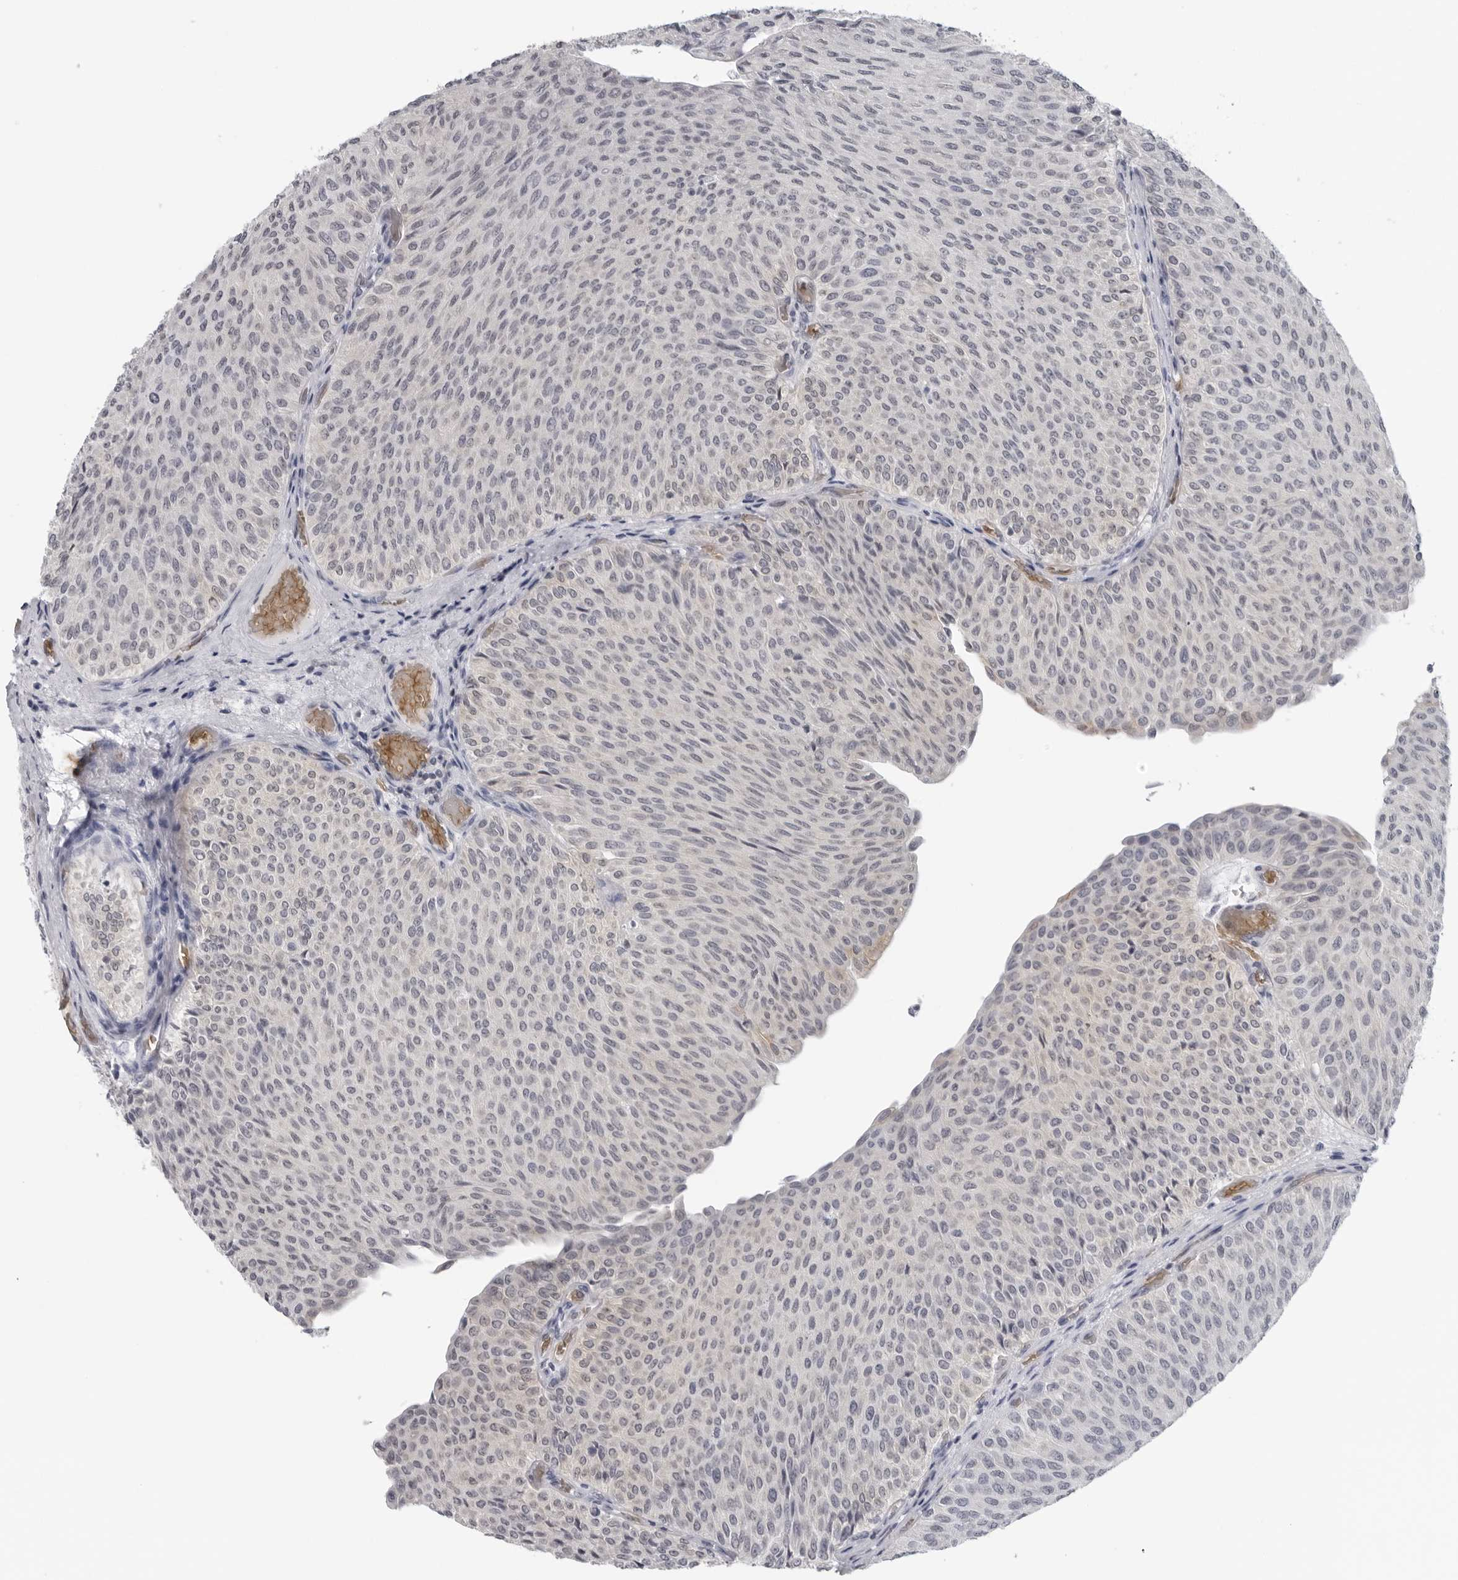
{"staining": {"intensity": "negative", "quantity": "none", "location": "none"}, "tissue": "urothelial cancer", "cell_type": "Tumor cells", "image_type": "cancer", "snomed": [{"axis": "morphology", "description": "Urothelial carcinoma, Low grade"}, {"axis": "topography", "description": "Urinary bladder"}], "caption": "Micrograph shows no protein staining in tumor cells of urothelial cancer tissue. (DAB (3,3'-diaminobenzidine) immunohistochemistry (IHC), high magnification).", "gene": "EPB41", "patient": {"sex": "male", "age": 78}}